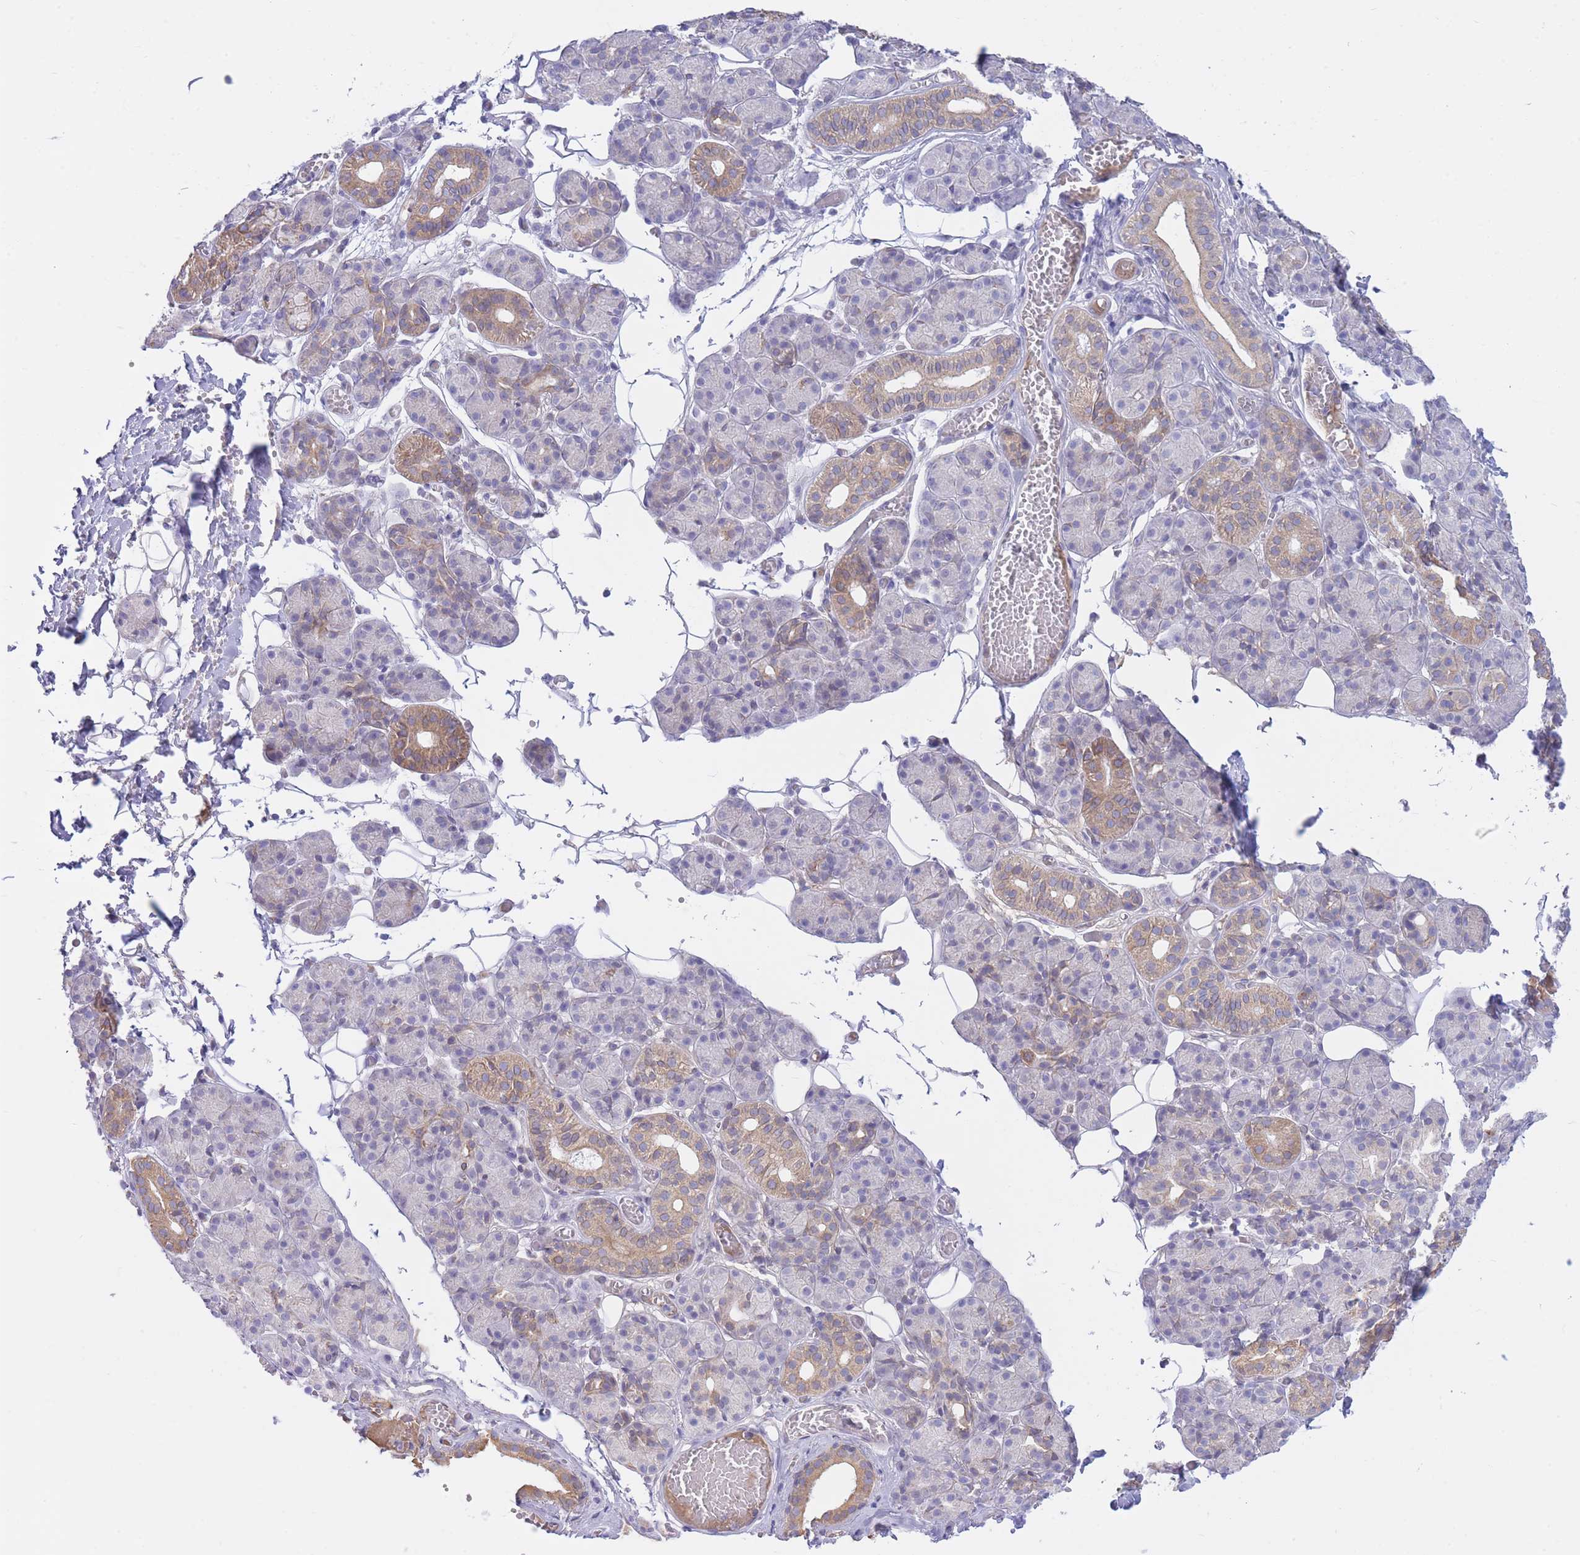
{"staining": {"intensity": "moderate", "quantity": "<25%", "location": "cytoplasmic/membranous"}, "tissue": "salivary gland", "cell_type": "Glandular cells", "image_type": "normal", "snomed": [{"axis": "morphology", "description": "Normal tissue, NOS"}, {"axis": "topography", "description": "Salivary gland"}], "caption": "Immunohistochemical staining of benign salivary gland displays low levels of moderate cytoplasmic/membranous positivity in about <25% of glandular cells. (DAB (3,3'-diaminobenzidine) IHC, brown staining for protein, blue staining for nuclei).", "gene": "NANP", "patient": {"sex": "male", "age": 63}}